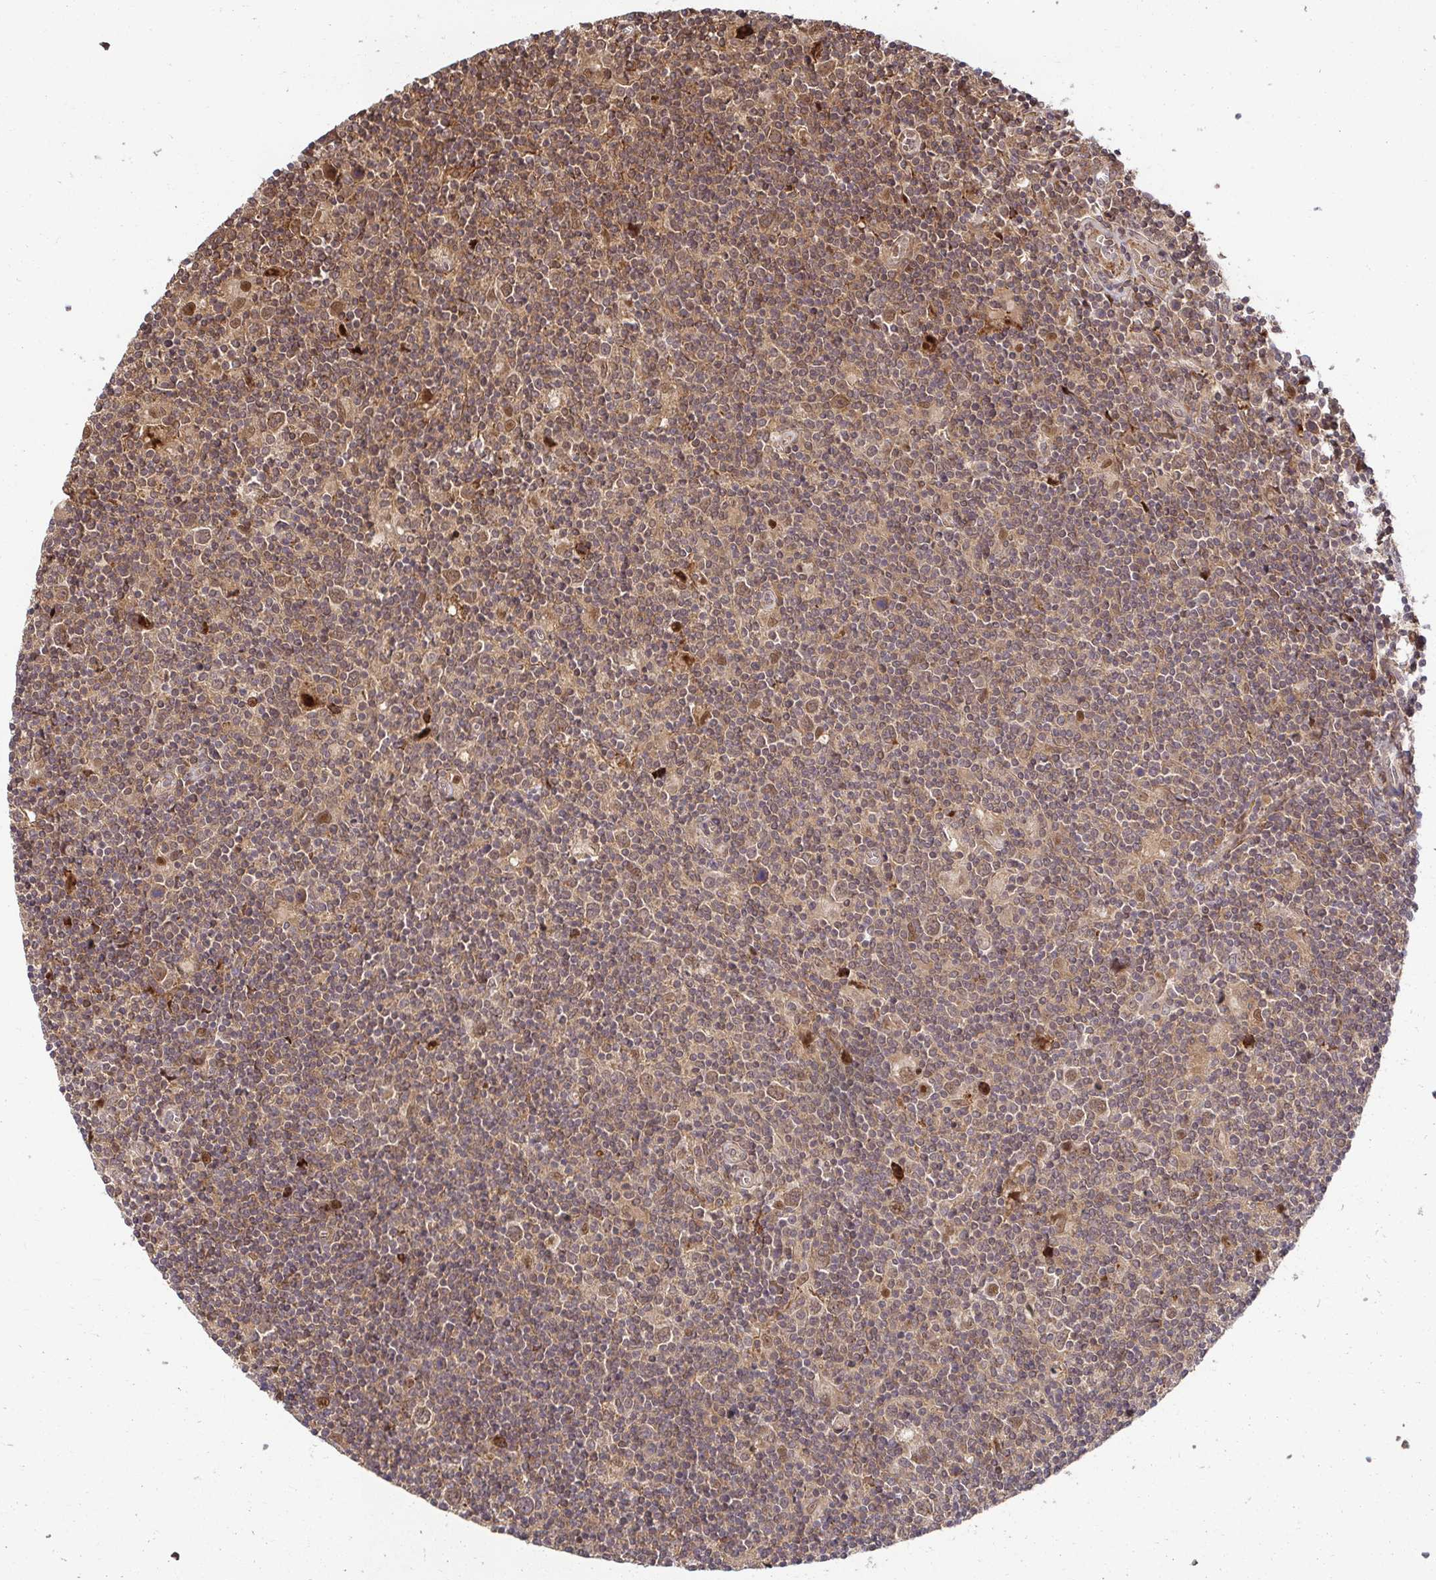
{"staining": {"intensity": "weak", "quantity": ">75%", "location": "cytoplasmic/membranous,nuclear"}, "tissue": "lymphoma", "cell_type": "Tumor cells", "image_type": "cancer", "snomed": [{"axis": "morphology", "description": "Hodgkin's disease, NOS"}, {"axis": "topography", "description": "Lymph node"}], "caption": "Hodgkin's disease stained with immunohistochemistry (IHC) reveals weak cytoplasmic/membranous and nuclear positivity in approximately >75% of tumor cells. The staining is performed using DAB (3,3'-diaminobenzidine) brown chromogen to label protein expression. The nuclei are counter-stained blue using hematoxylin.", "gene": "PSMA4", "patient": {"sex": "male", "age": 40}}